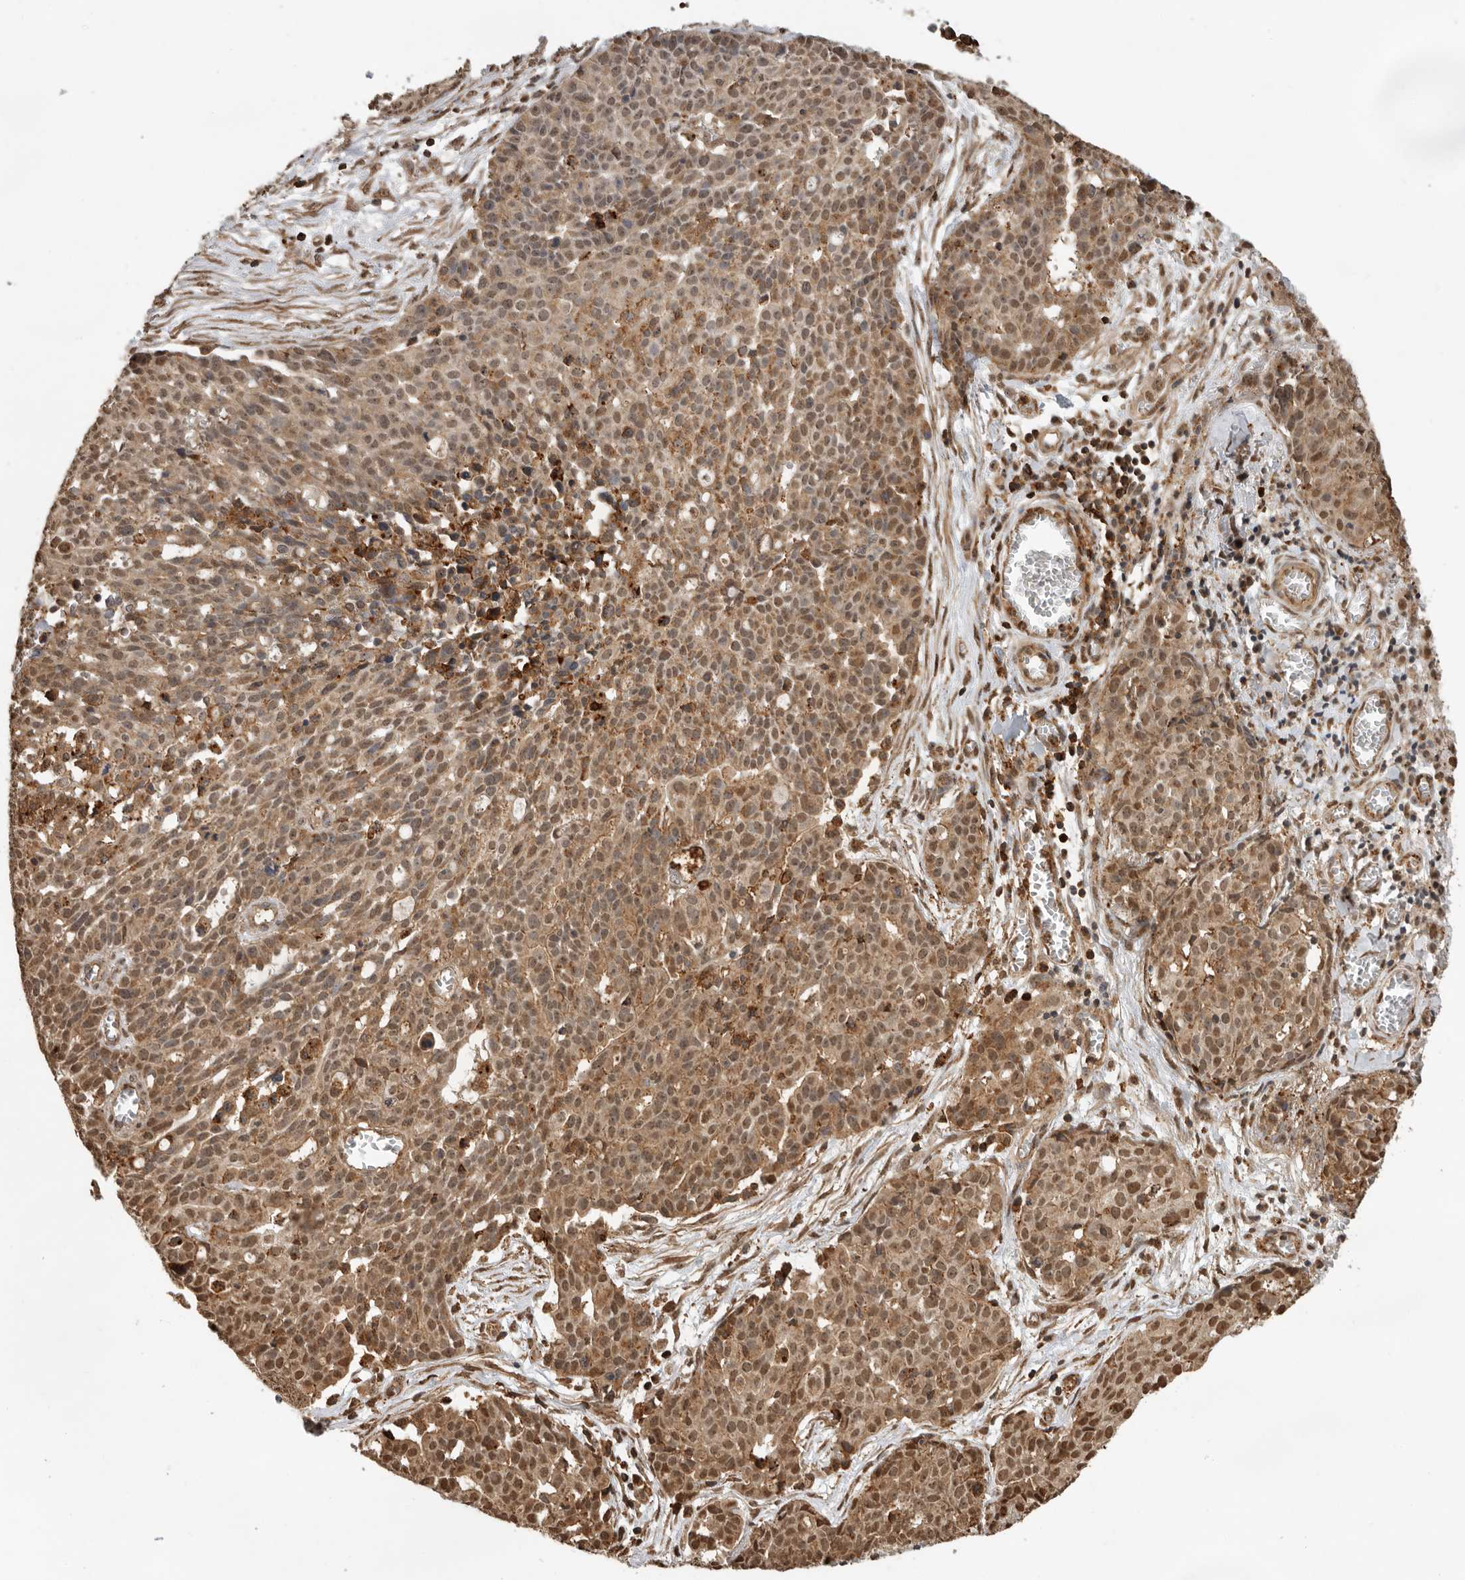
{"staining": {"intensity": "moderate", "quantity": ">75%", "location": "cytoplasmic/membranous"}, "tissue": "ovarian cancer", "cell_type": "Tumor cells", "image_type": "cancer", "snomed": [{"axis": "morphology", "description": "Cystadenocarcinoma, serous, NOS"}, {"axis": "topography", "description": "Soft tissue"}, {"axis": "topography", "description": "Ovary"}], "caption": "Protein staining displays moderate cytoplasmic/membranous staining in about >75% of tumor cells in serous cystadenocarcinoma (ovarian). The protein of interest is shown in brown color, while the nuclei are stained blue.", "gene": "RNF157", "patient": {"sex": "female", "age": 57}}